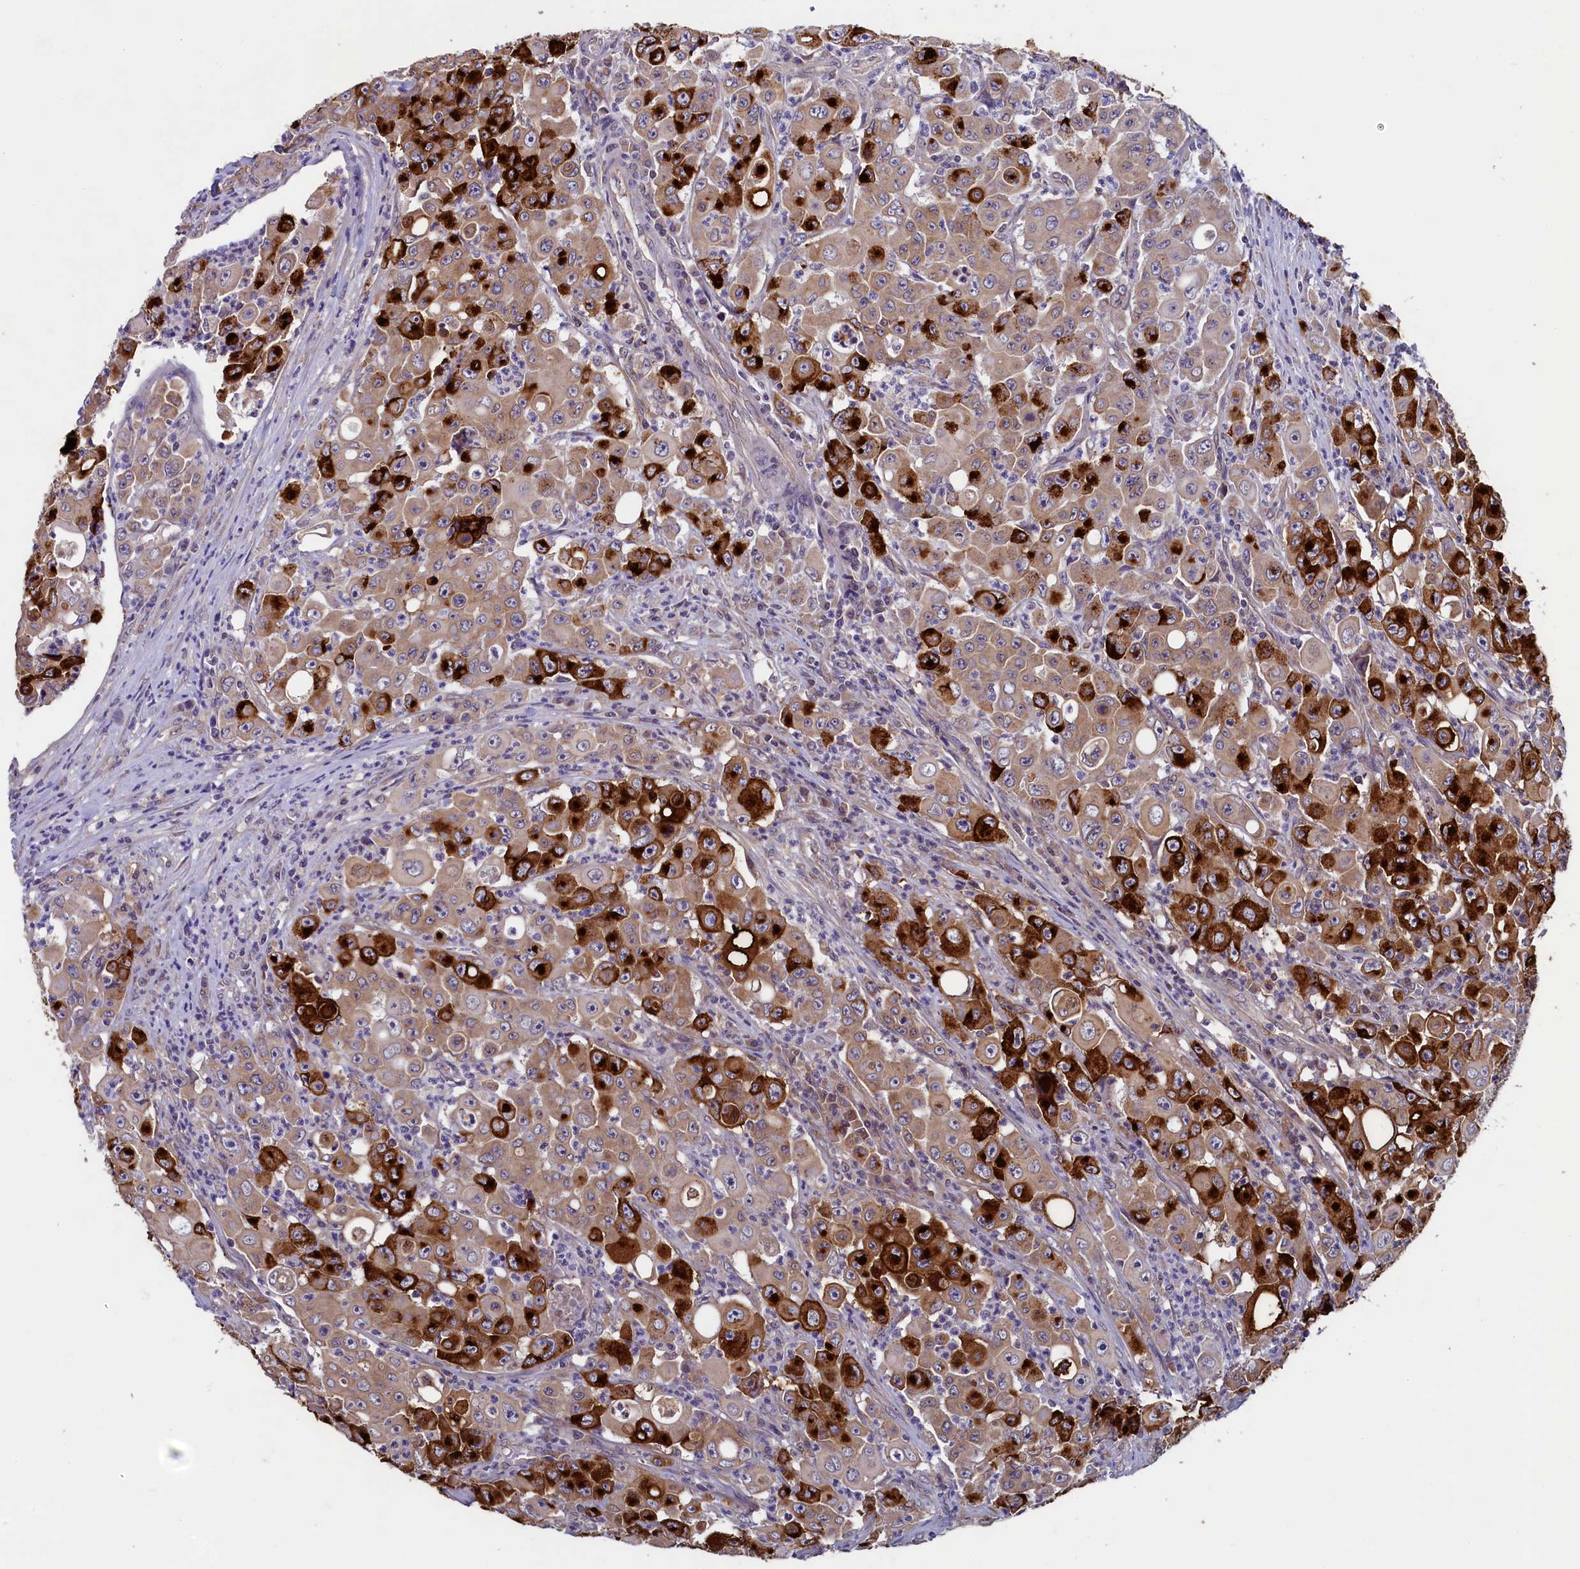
{"staining": {"intensity": "strong", "quantity": ">75%", "location": "cytoplasmic/membranous"}, "tissue": "colorectal cancer", "cell_type": "Tumor cells", "image_type": "cancer", "snomed": [{"axis": "morphology", "description": "Adenocarcinoma, NOS"}, {"axis": "topography", "description": "Colon"}], "caption": "Adenocarcinoma (colorectal) stained with a protein marker displays strong staining in tumor cells.", "gene": "SPATA2L", "patient": {"sex": "male", "age": 51}}